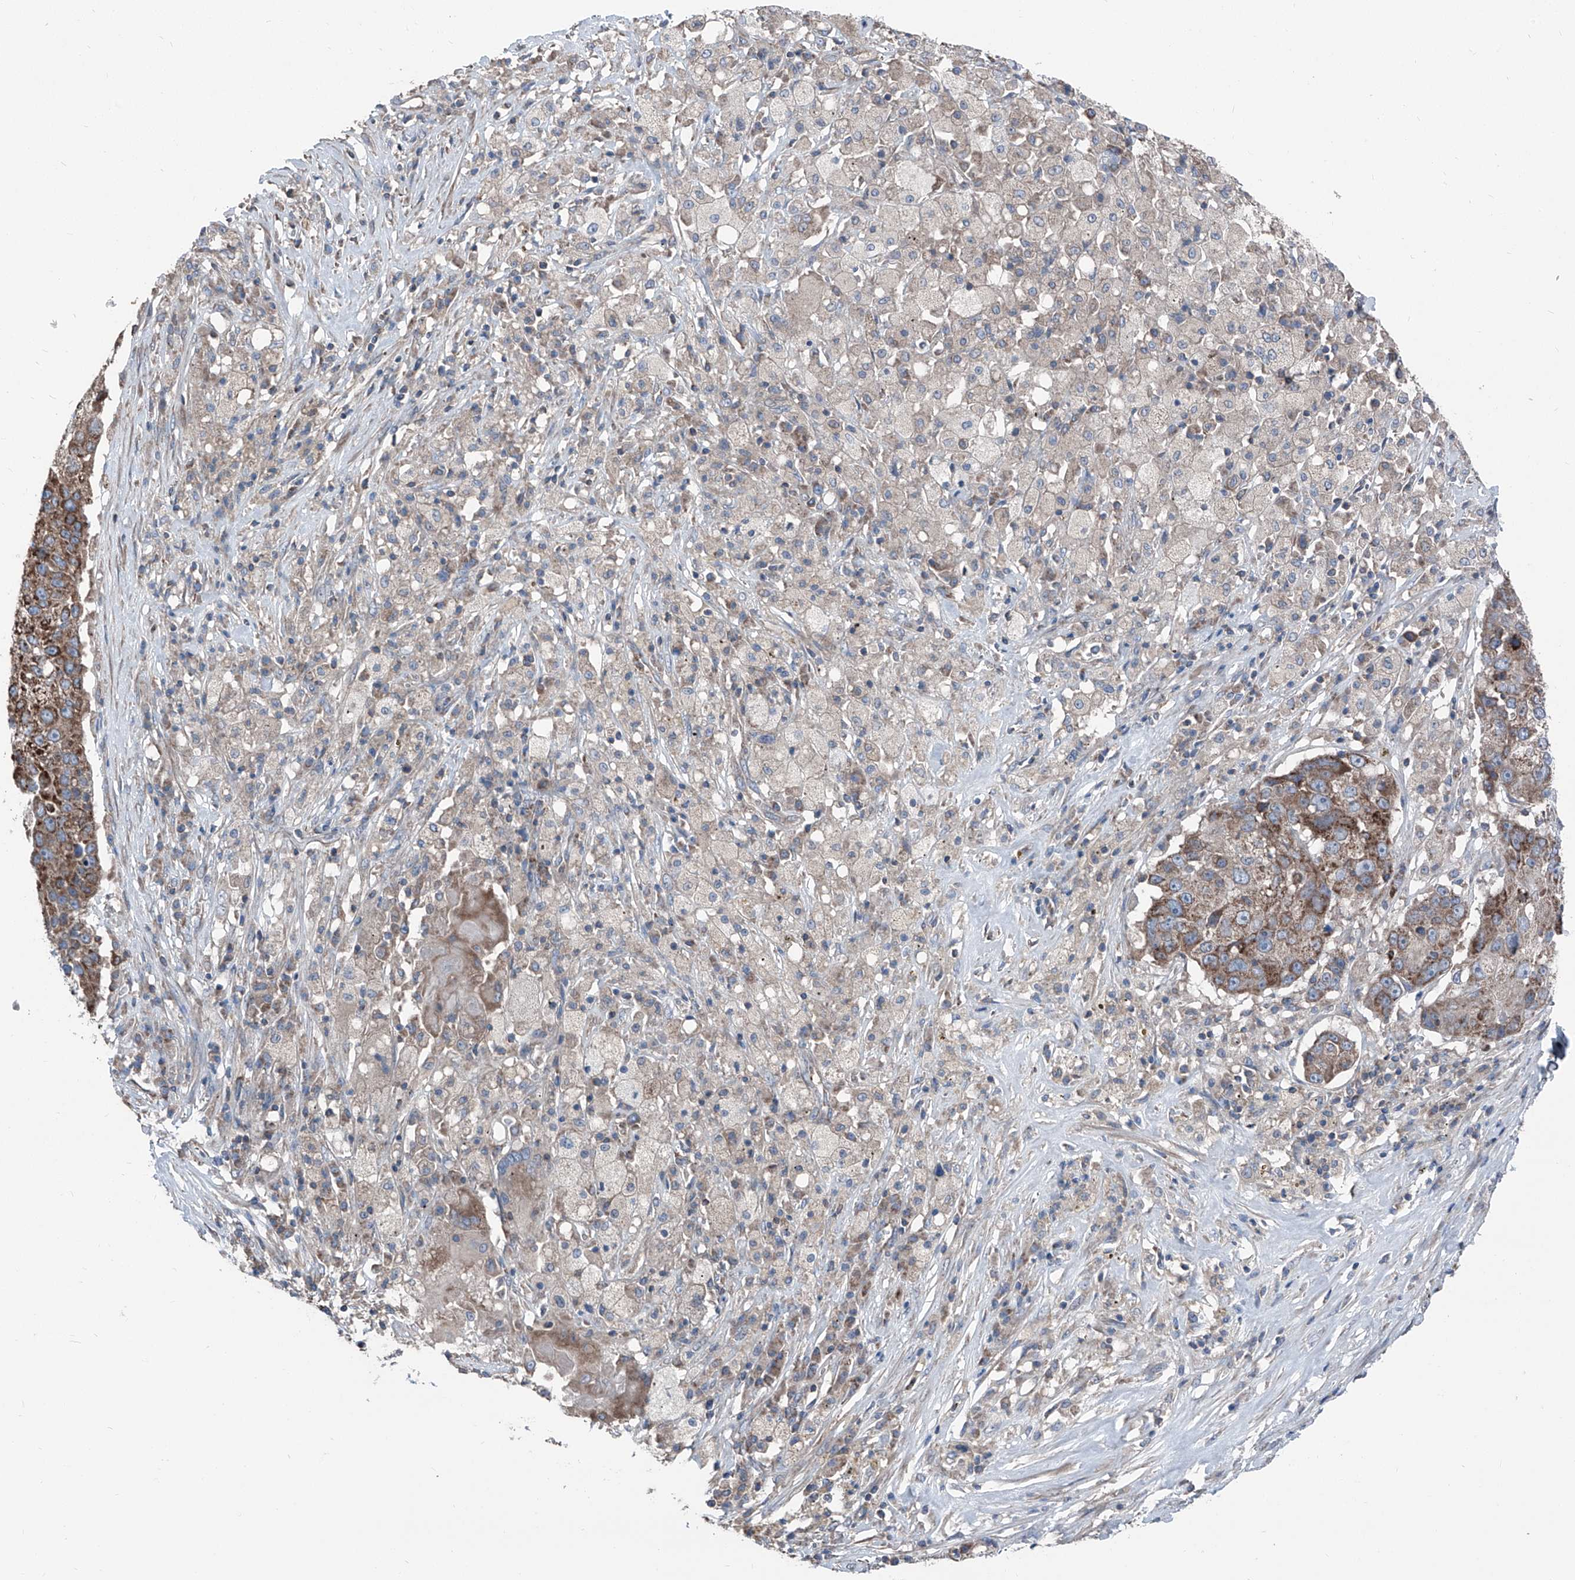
{"staining": {"intensity": "strong", "quantity": ">75%", "location": "cytoplasmic/membranous"}, "tissue": "lung cancer", "cell_type": "Tumor cells", "image_type": "cancer", "snomed": [{"axis": "morphology", "description": "Squamous cell carcinoma, NOS"}, {"axis": "topography", "description": "Lung"}], "caption": "A brown stain highlights strong cytoplasmic/membranous staining of a protein in human squamous cell carcinoma (lung) tumor cells.", "gene": "GPAT3", "patient": {"sex": "male", "age": 61}}